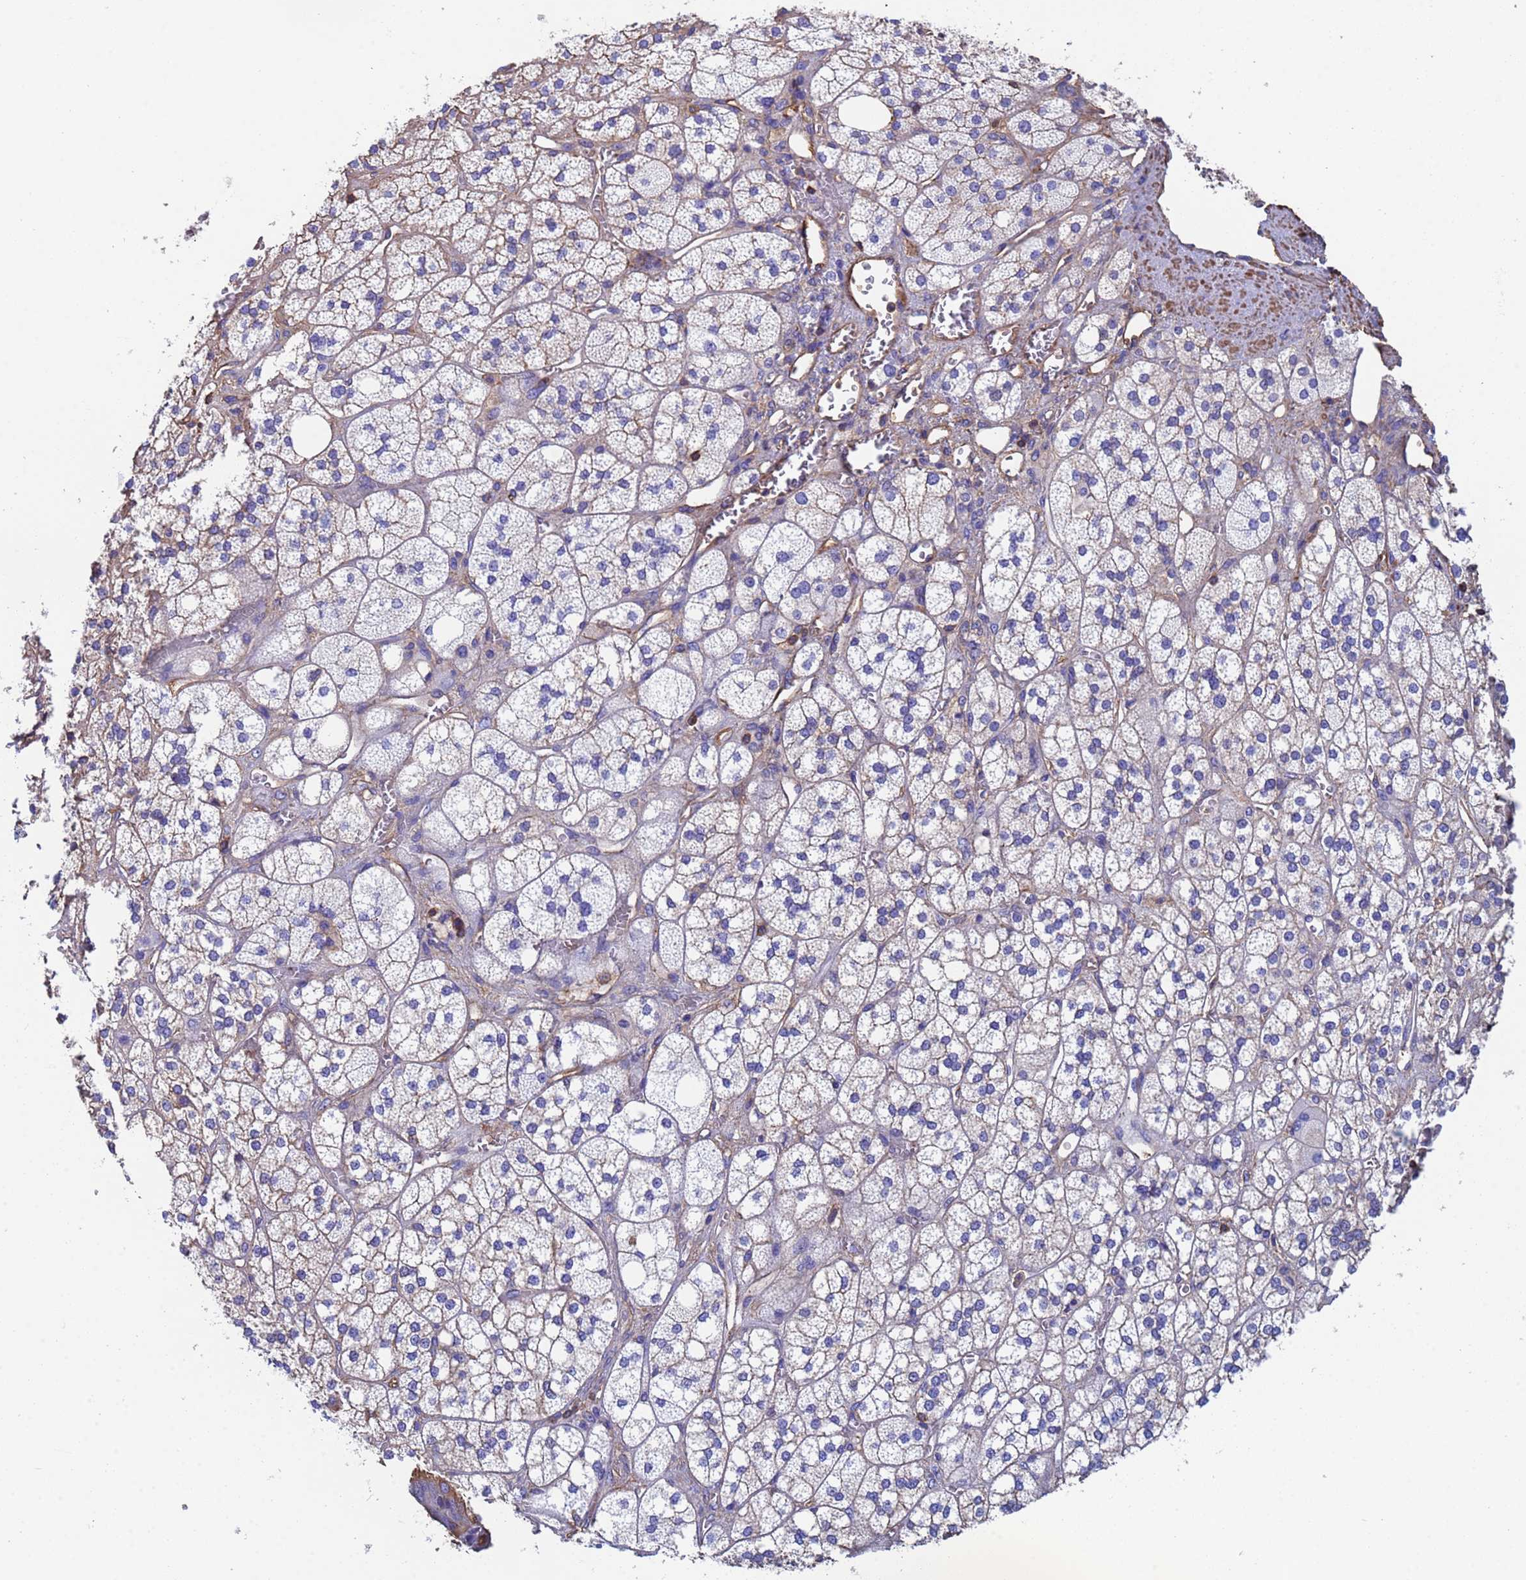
{"staining": {"intensity": "weak", "quantity": "<25%", "location": "cytoplasmic/membranous"}, "tissue": "adrenal gland", "cell_type": "Glandular cells", "image_type": "normal", "snomed": [{"axis": "morphology", "description": "Normal tissue, NOS"}, {"axis": "topography", "description": "Adrenal gland"}], "caption": "Immunohistochemistry (IHC) photomicrograph of unremarkable adrenal gland: adrenal gland stained with DAB reveals no significant protein positivity in glandular cells. (DAB (3,3'-diaminobenzidine) immunohistochemistry (IHC) with hematoxylin counter stain).", "gene": "MYL12A", "patient": {"sex": "male", "age": 61}}